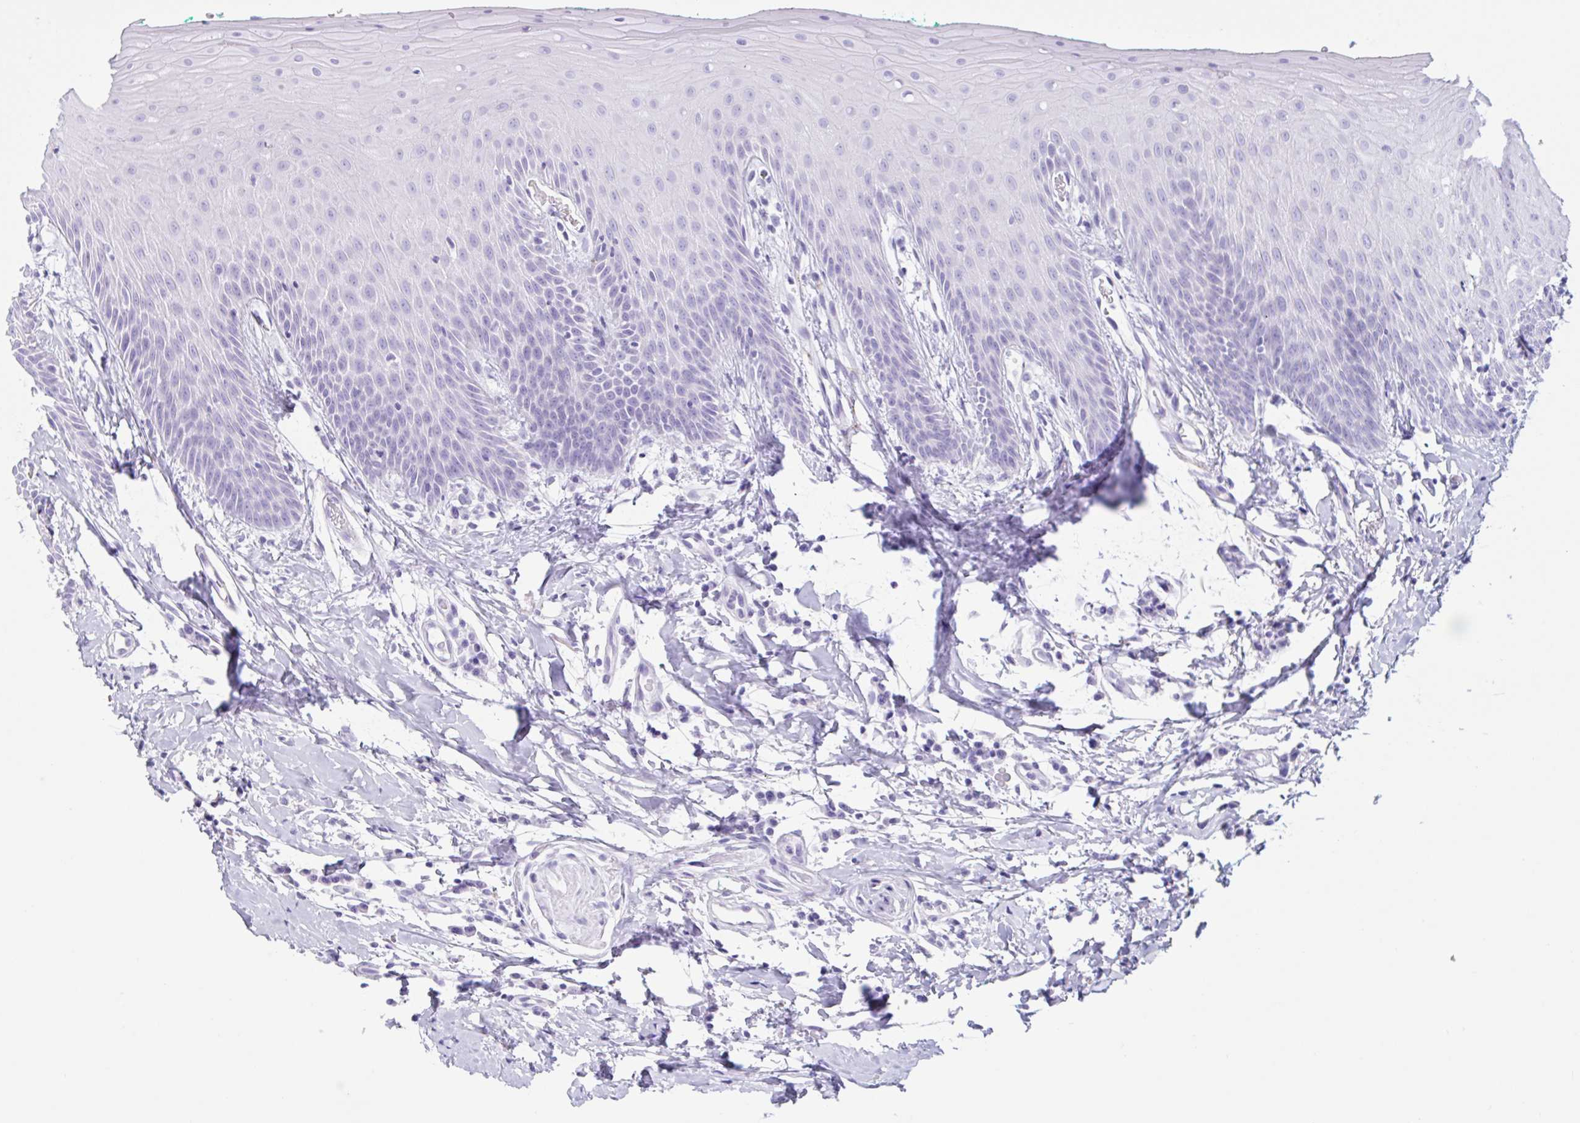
{"staining": {"intensity": "negative", "quantity": "none", "location": "none"}, "tissue": "oral mucosa", "cell_type": "Squamous epithelial cells", "image_type": "normal", "snomed": [{"axis": "morphology", "description": "Normal tissue, NOS"}, {"axis": "topography", "description": "Oral tissue"}, {"axis": "topography", "description": "Tounge, NOS"}], "caption": "There is no significant staining in squamous epithelial cells of oral mucosa. (IHC, brightfield microscopy, high magnification).", "gene": "MRGPRG", "patient": {"sex": "female", "age": 62}}